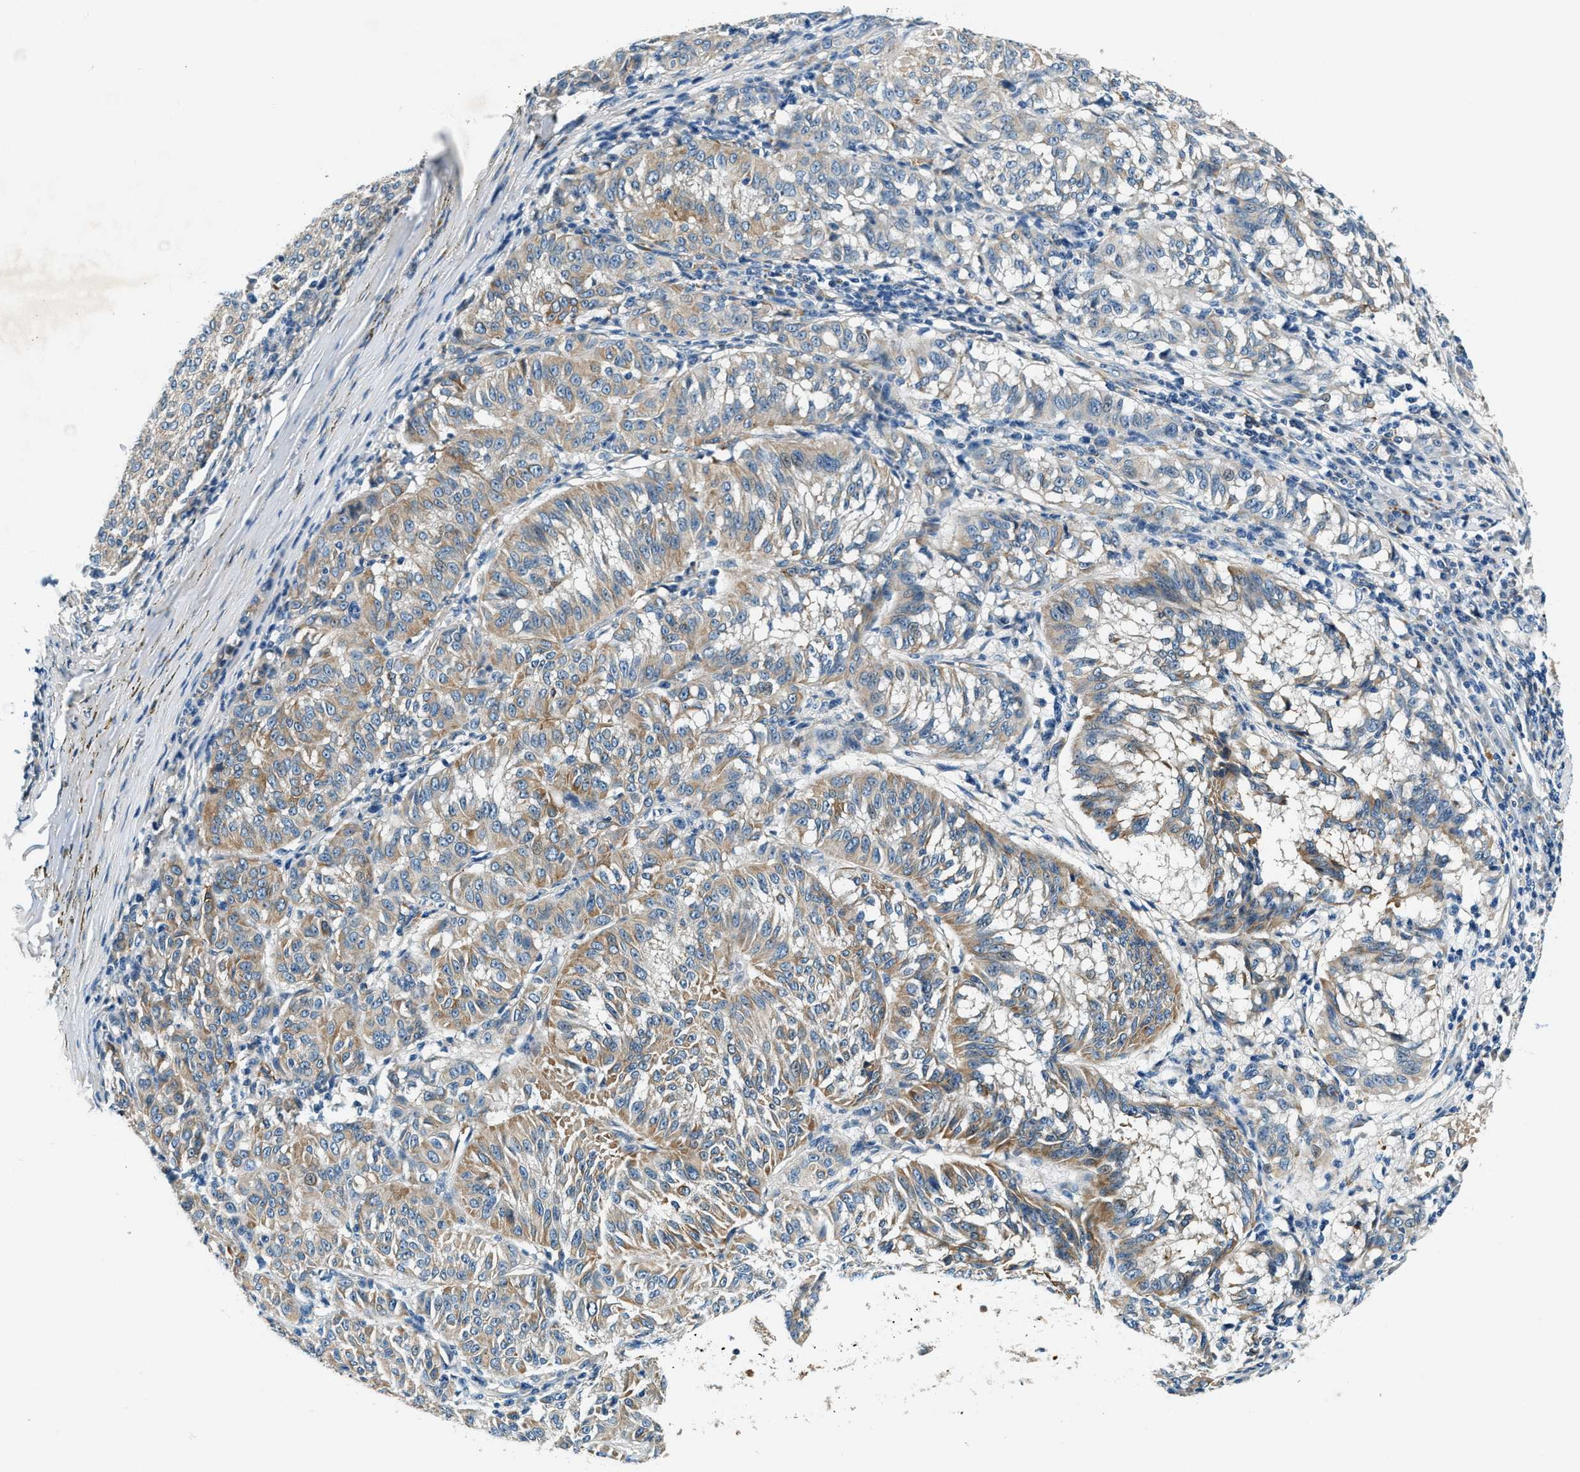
{"staining": {"intensity": "moderate", "quantity": "25%-75%", "location": "cytoplasmic/membranous"}, "tissue": "melanoma", "cell_type": "Tumor cells", "image_type": "cancer", "snomed": [{"axis": "morphology", "description": "Malignant melanoma, NOS"}, {"axis": "topography", "description": "Skin"}], "caption": "Malignant melanoma stained with a brown dye demonstrates moderate cytoplasmic/membranous positive positivity in about 25%-75% of tumor cells.", "gene": "C2orf66", "patient": {"sex": "female", "age": 72}}